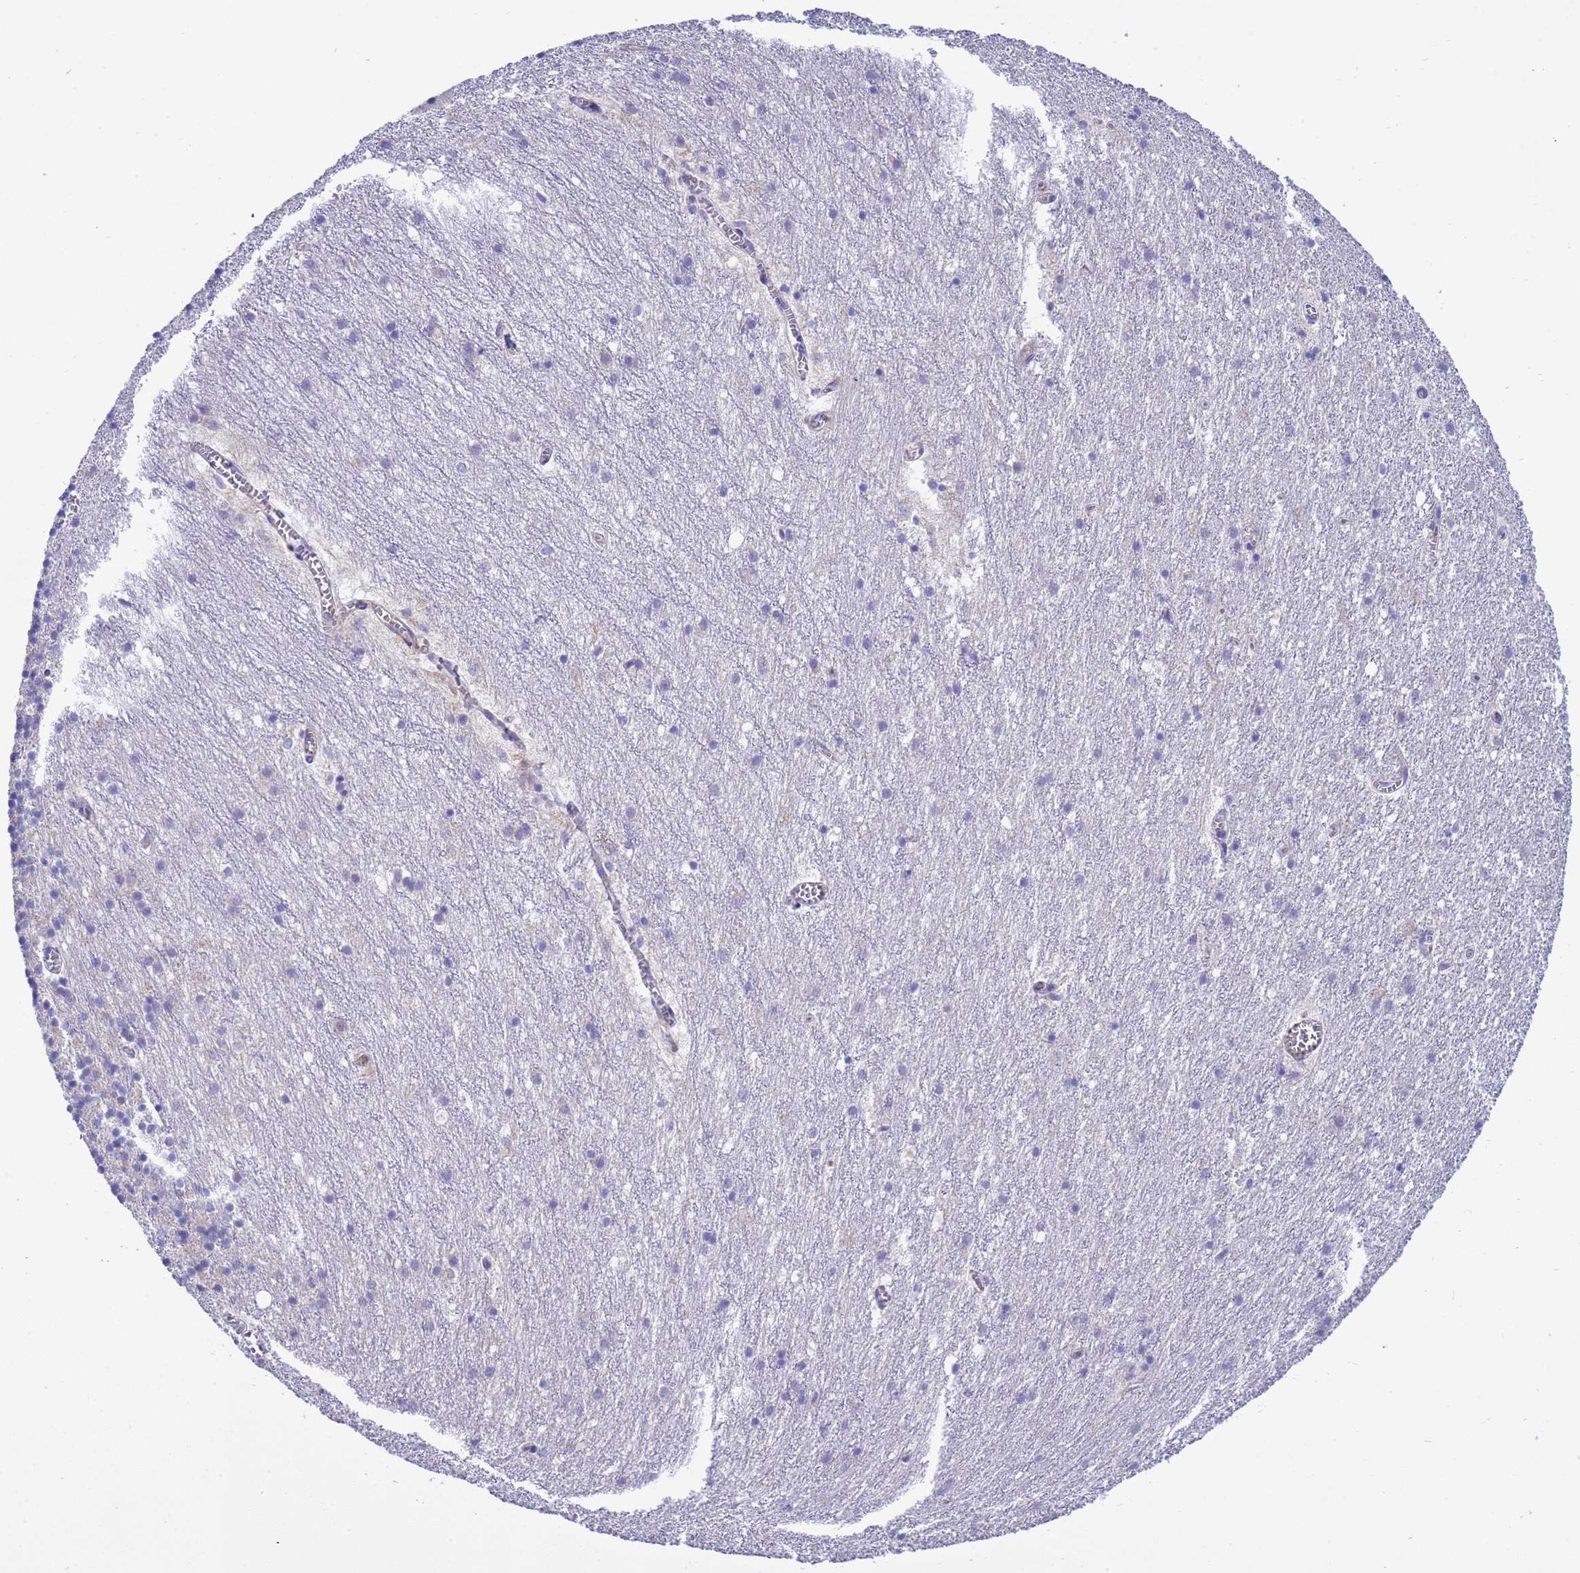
{"staining": {"intensity": "negative", "quantity": "none", "location": "none"}, "tissue": "cerebellum", "cell_type": "Cells in granular layer", "image_type": "normal", "snomed": [{"axis": "morphology", "description": "Normal tissue, NOS"}, {"axis": "topography", "description": "Cerebellum"}], "caption": "Human cerebellum stained for a protein using immunohistochemistry (IHC) exhibits no staining in cells in granular layer.", "gene": "ANAPC1", "patient": {"sex": "male", "age": 54}}